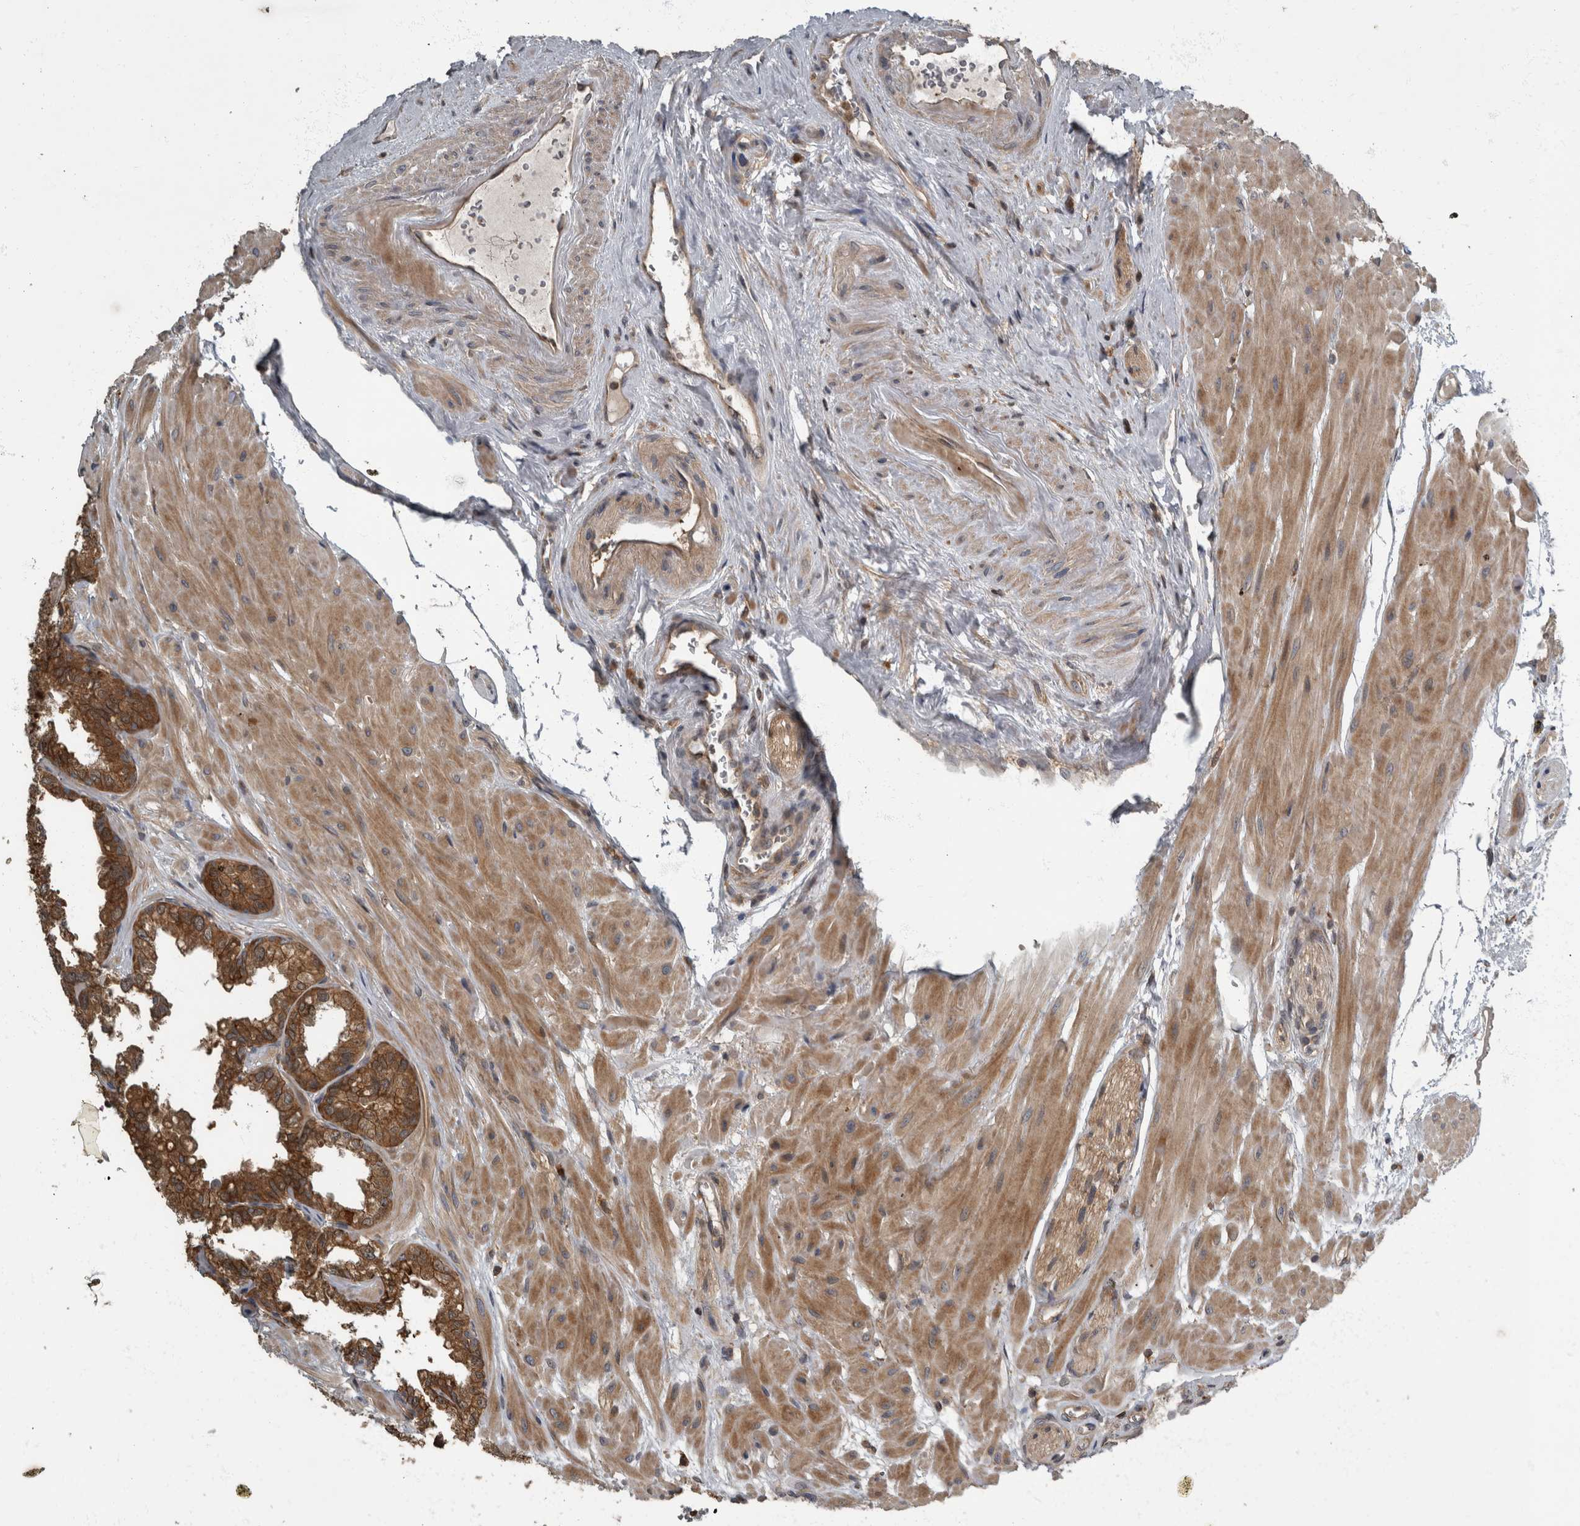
{"staining": {"intensity": "strong", "quantity": ">75%", "location": "cytoplasmic/membranous"}, "tissue": "seminal vesicle", "cell_type": "Glandular cells", "image_type": "normal", "snomed": [{"axis": "morphology", "description": "Normal tissue, NOS"}, {"axis": "topography", "description": "Prostate"}, {"axis": "topography", "description": "Seminal veicle"}], "caption": "Normal seminal vesicle displays strong cytoplasmic/membranous staining in about >75% of glandular cells.", "gene": "RABGGTB", "patient": {"sex": "male", "age": 51}}